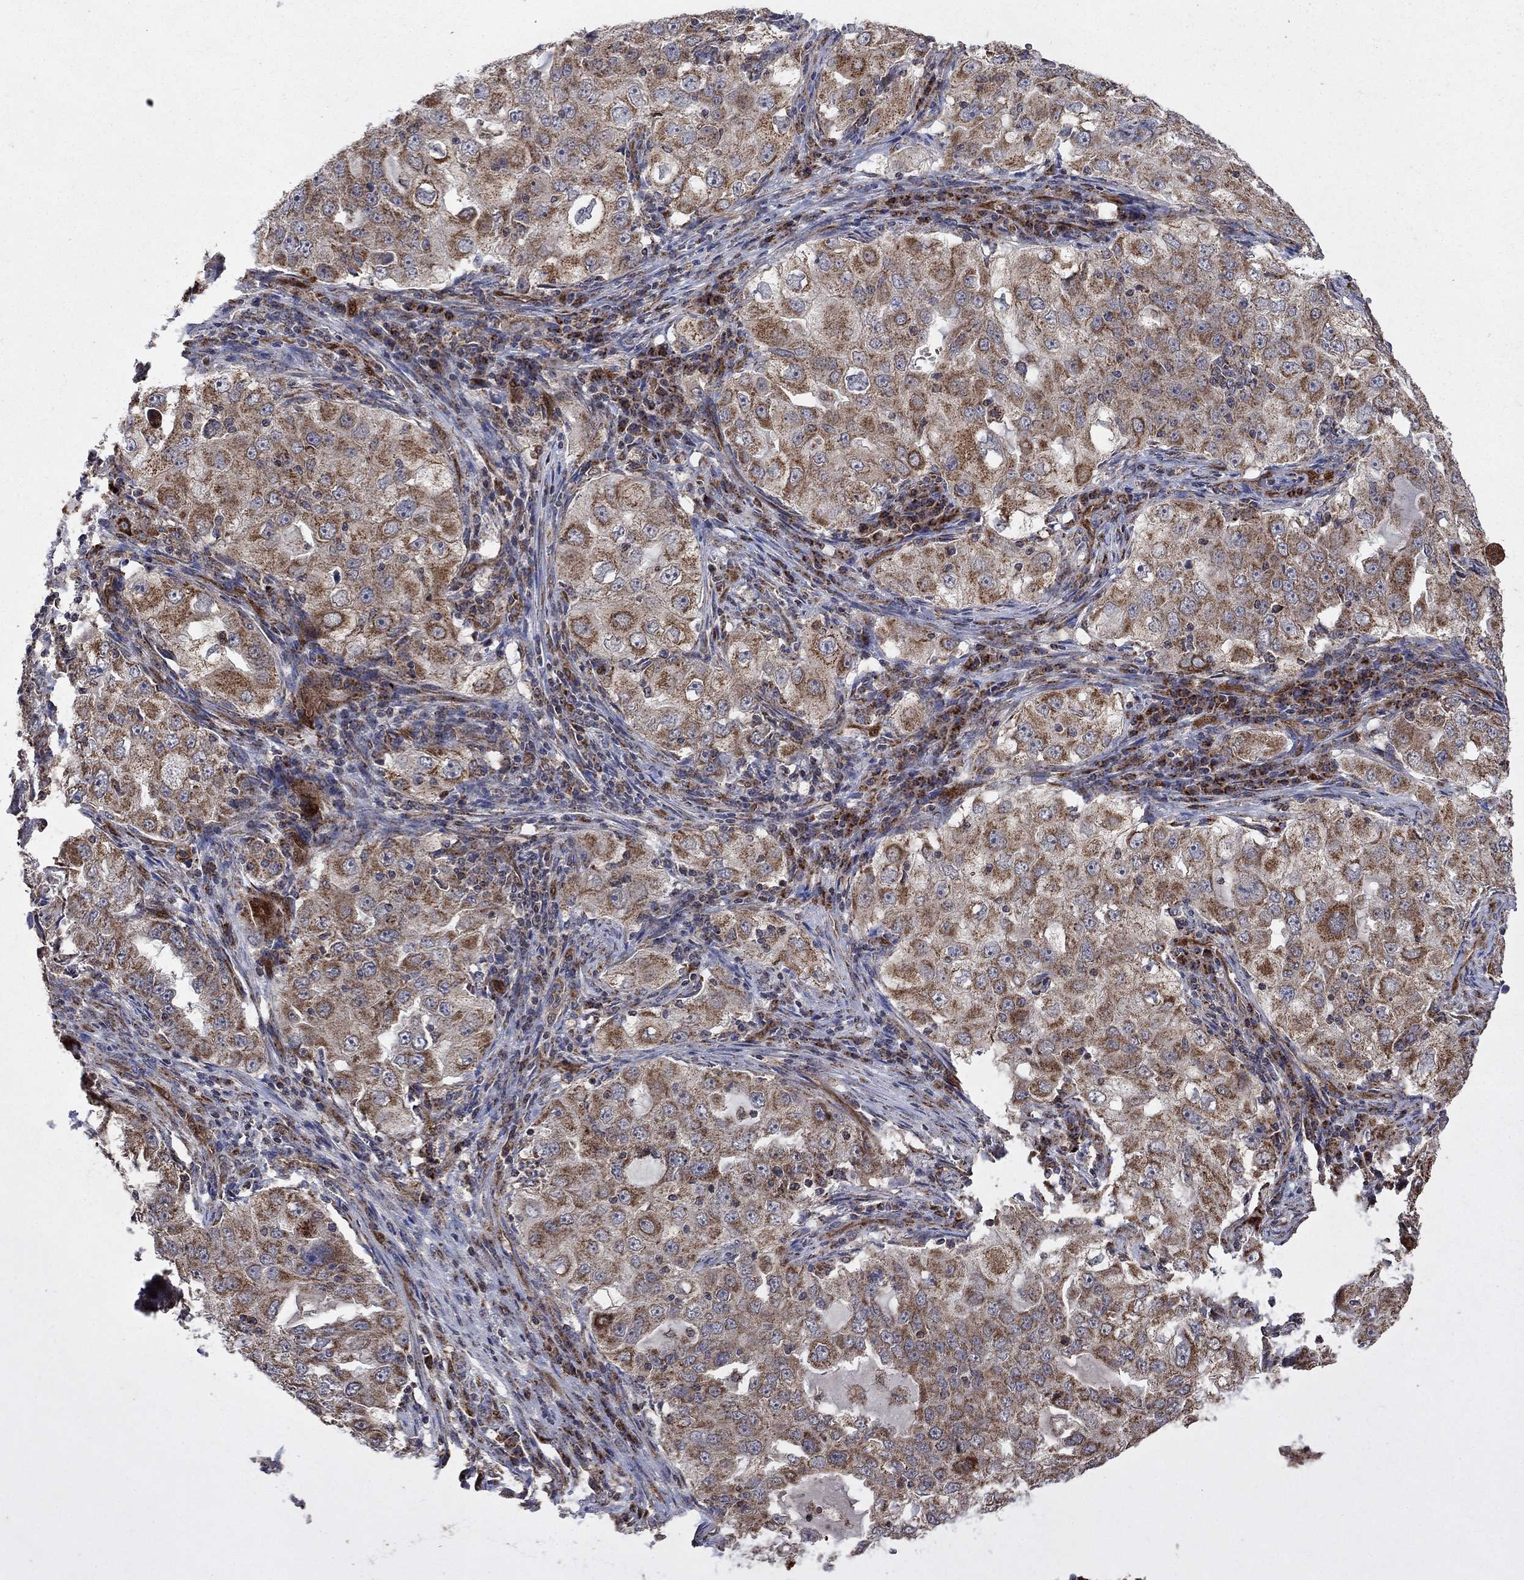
{"staining": {"intensity": "moderate", "quantity": "25%-75%", "location": "cytoplasmic/membranous"}, "tissue": "lung cancer", "cell_type": "Tumor cells", "image_type": "cancer", "snomed": [{"axis": "morphology", "description": "Adenocarcinoma, NOS"}, {"axis": "topography", "description": "Lung"}], "caption": "Immunohistochemical staining of lung cancer reveals medium levels of moderate cytoplasmic/membranous protein positivity in approximately 25%-75% of tumor cells. The staining was performed using DAB (3,3'-diaminobenzidine), with brown indicating positive protein expression. Nuclei are stained blue with hematoxylin.", "gene": "DPH1", "patient": {"sex": "female", "age": 61}}